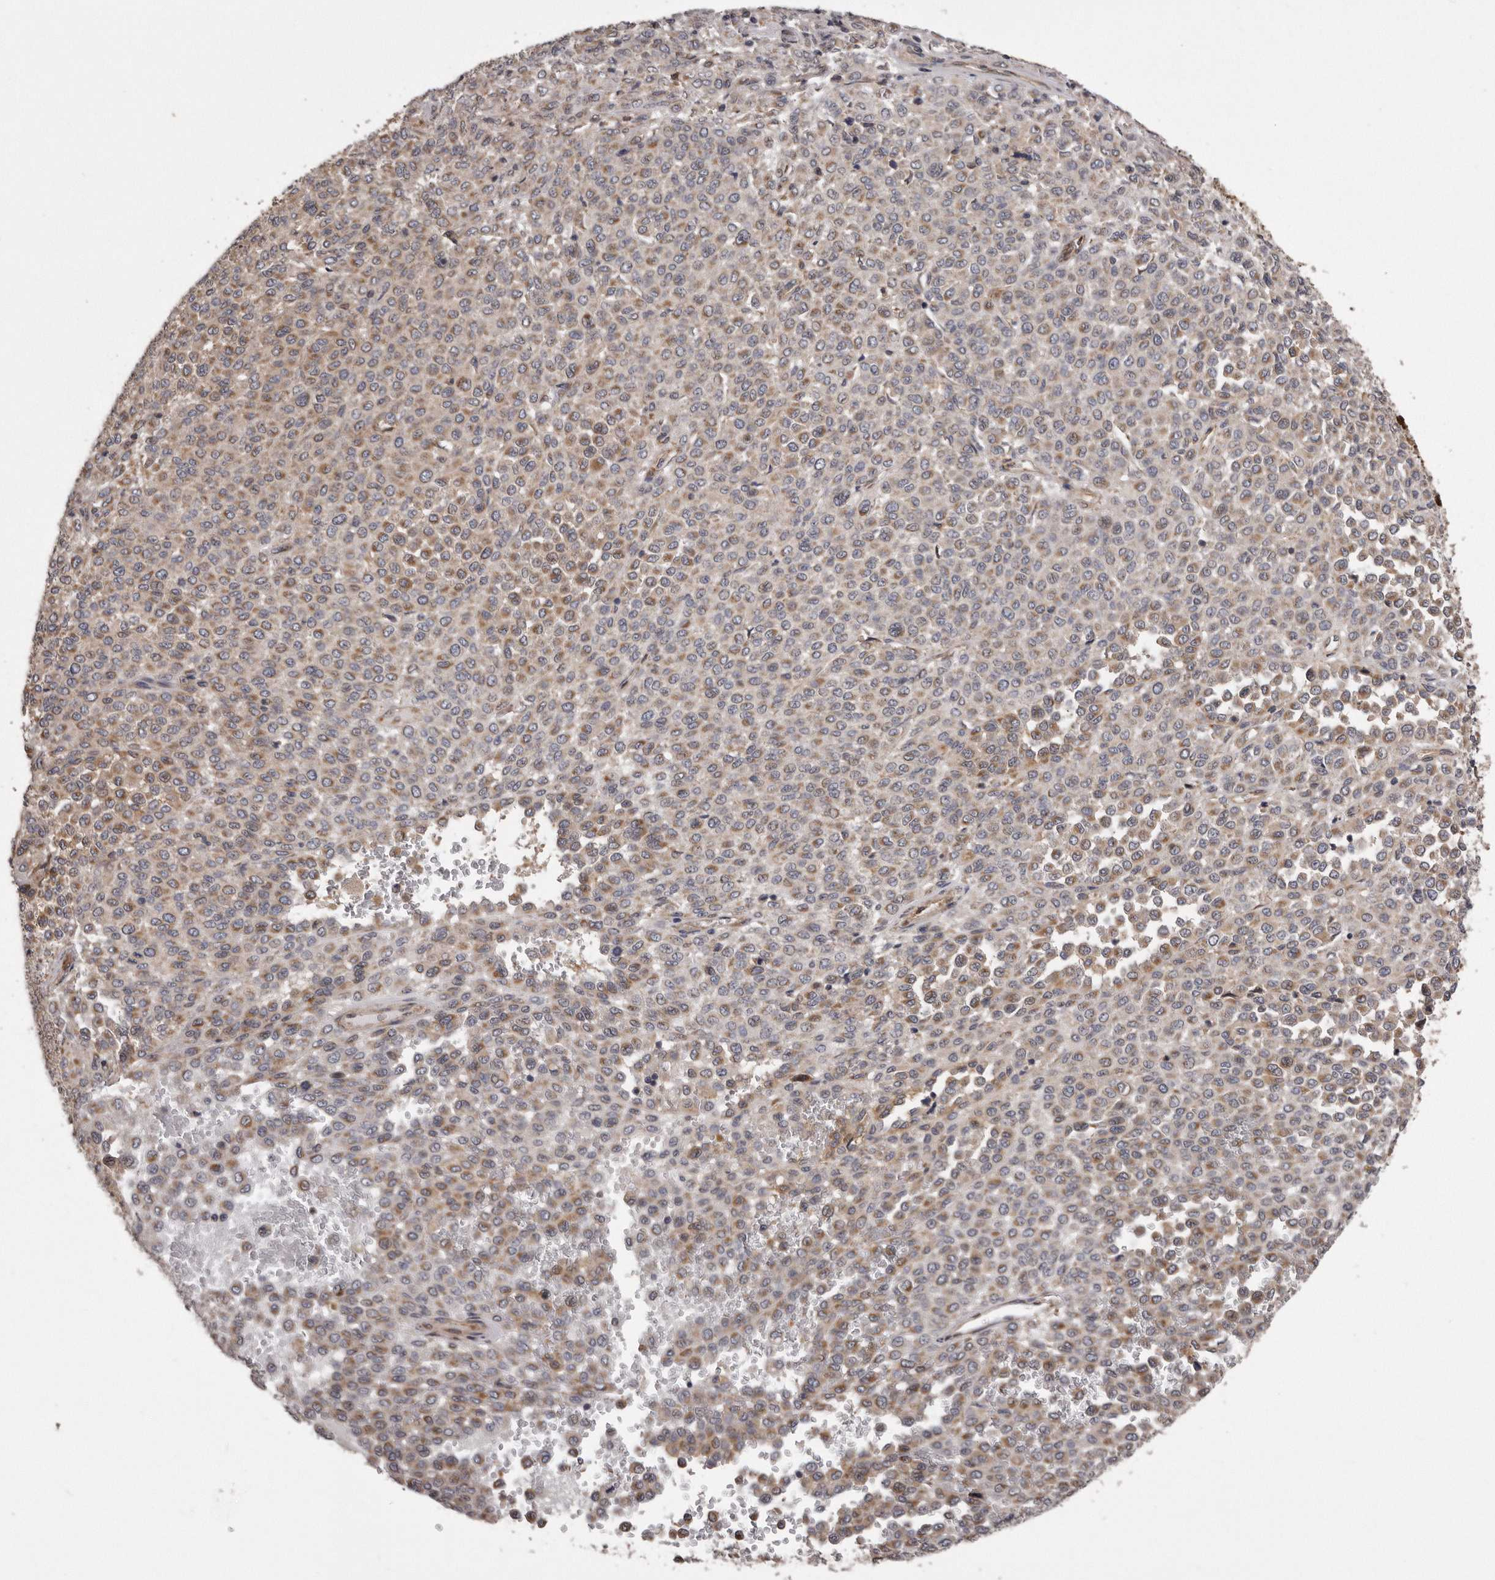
{"staining": {"intensity": "moderate", "quantity": ">75%", "location": "cytoplasmic/membranous"}, "tissue": "melanoma", "cell_type": "Tumor cells", "image_type": "cancer", "snomed": [{"axis": "morphology", "description": "Malignant melanoma, Metastatic site"}, {"axis": "topography", "description": "Pancreas"}], "caption": "IHC of human melanoma shows medium levels of moderate cytoplasmic/membranous positivity in approximately >75% of tumor cells.", "gene": "ARMCX1", "patient": {"sex": "female", "age": 30}}